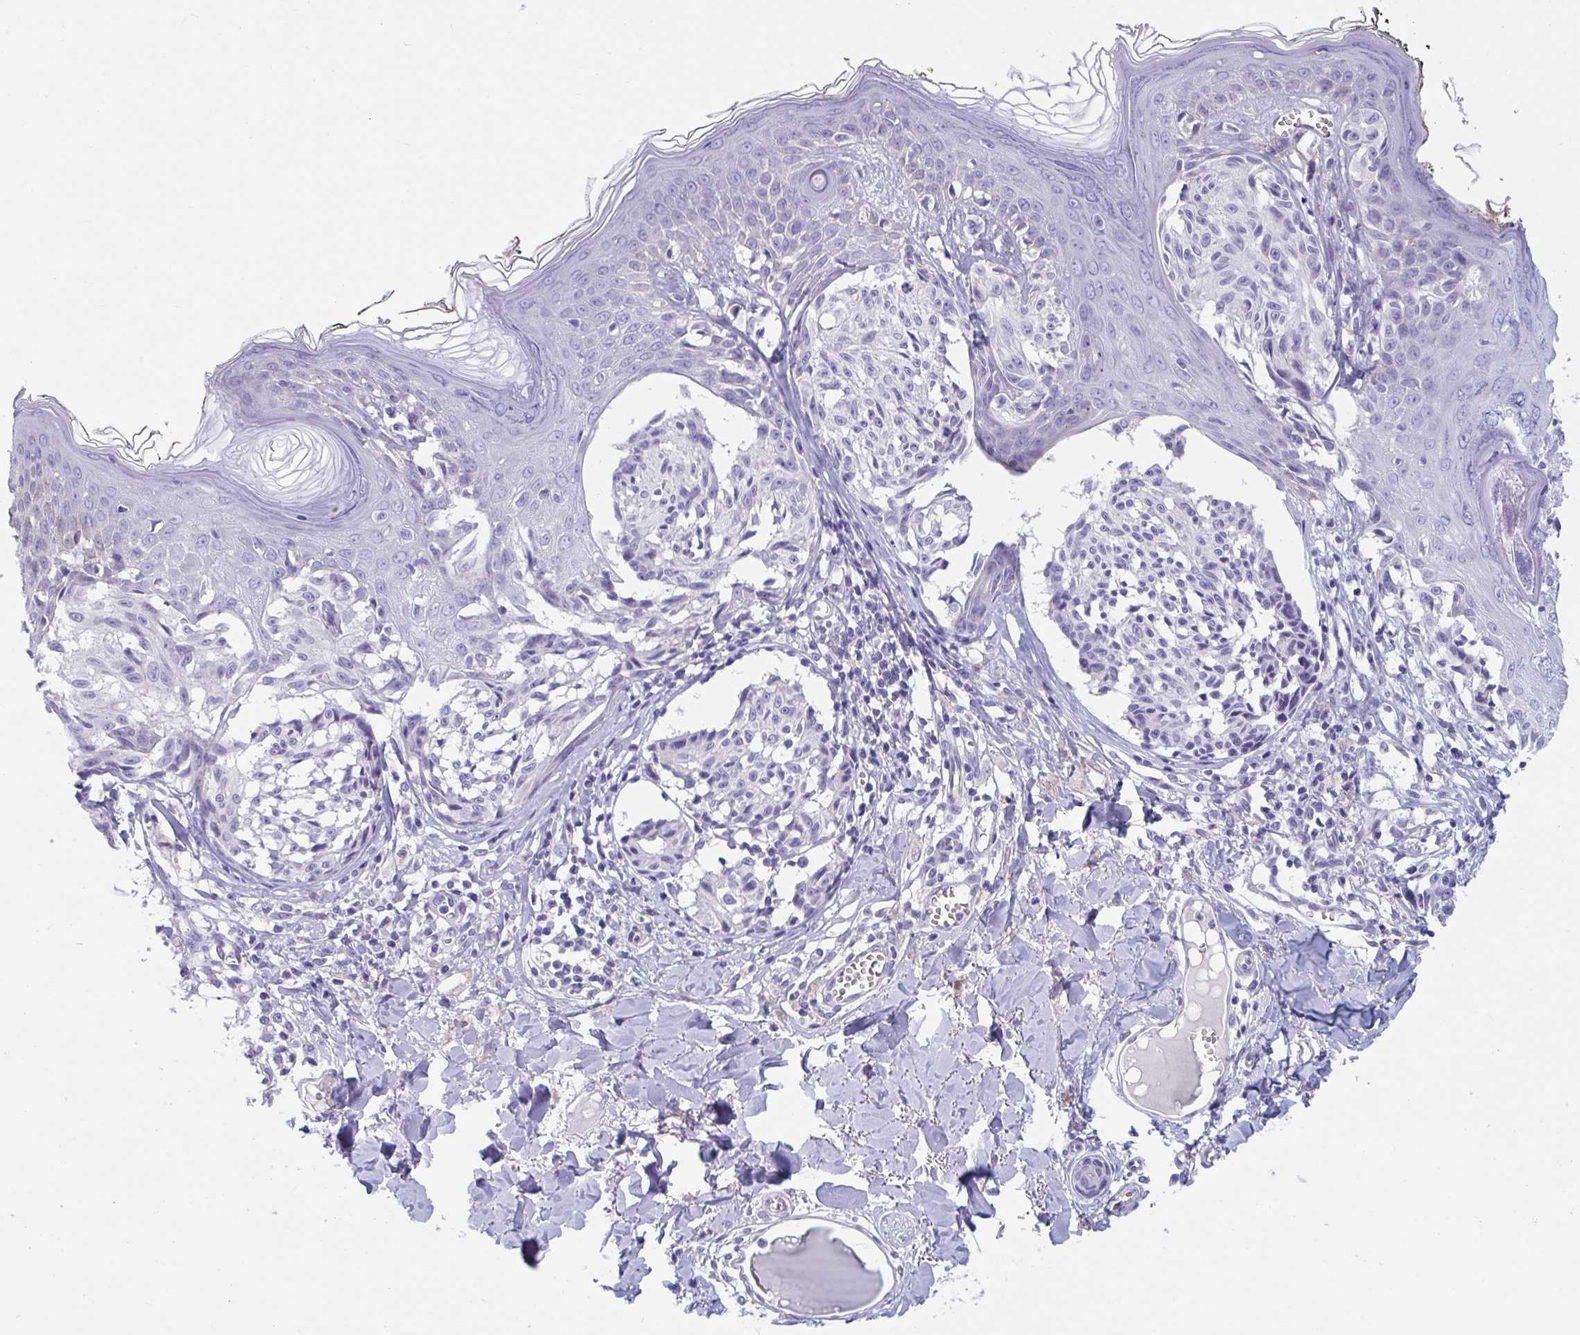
{"staining": {"intensity": "negative", "quantity": "none", "location": "none"}, "tissue": "melanoma", "cell_type": "Tumor cells", "image_type": "cancer", "snomed": [{"axis": "morphology", "description": "Malignant melanoma, NOS"}, {"axis": "topography", "description": "Skin"}], "caption": "Immunohistochemistry (IHC) image of neoplastic tissue: malignant melanoma stained with DAB (3,3'-diaminobenzidine) reveals no significant protein positivity in tumor cells.", "gene": "TTC30B", "patient": {"sex": "female", "age": 43}}